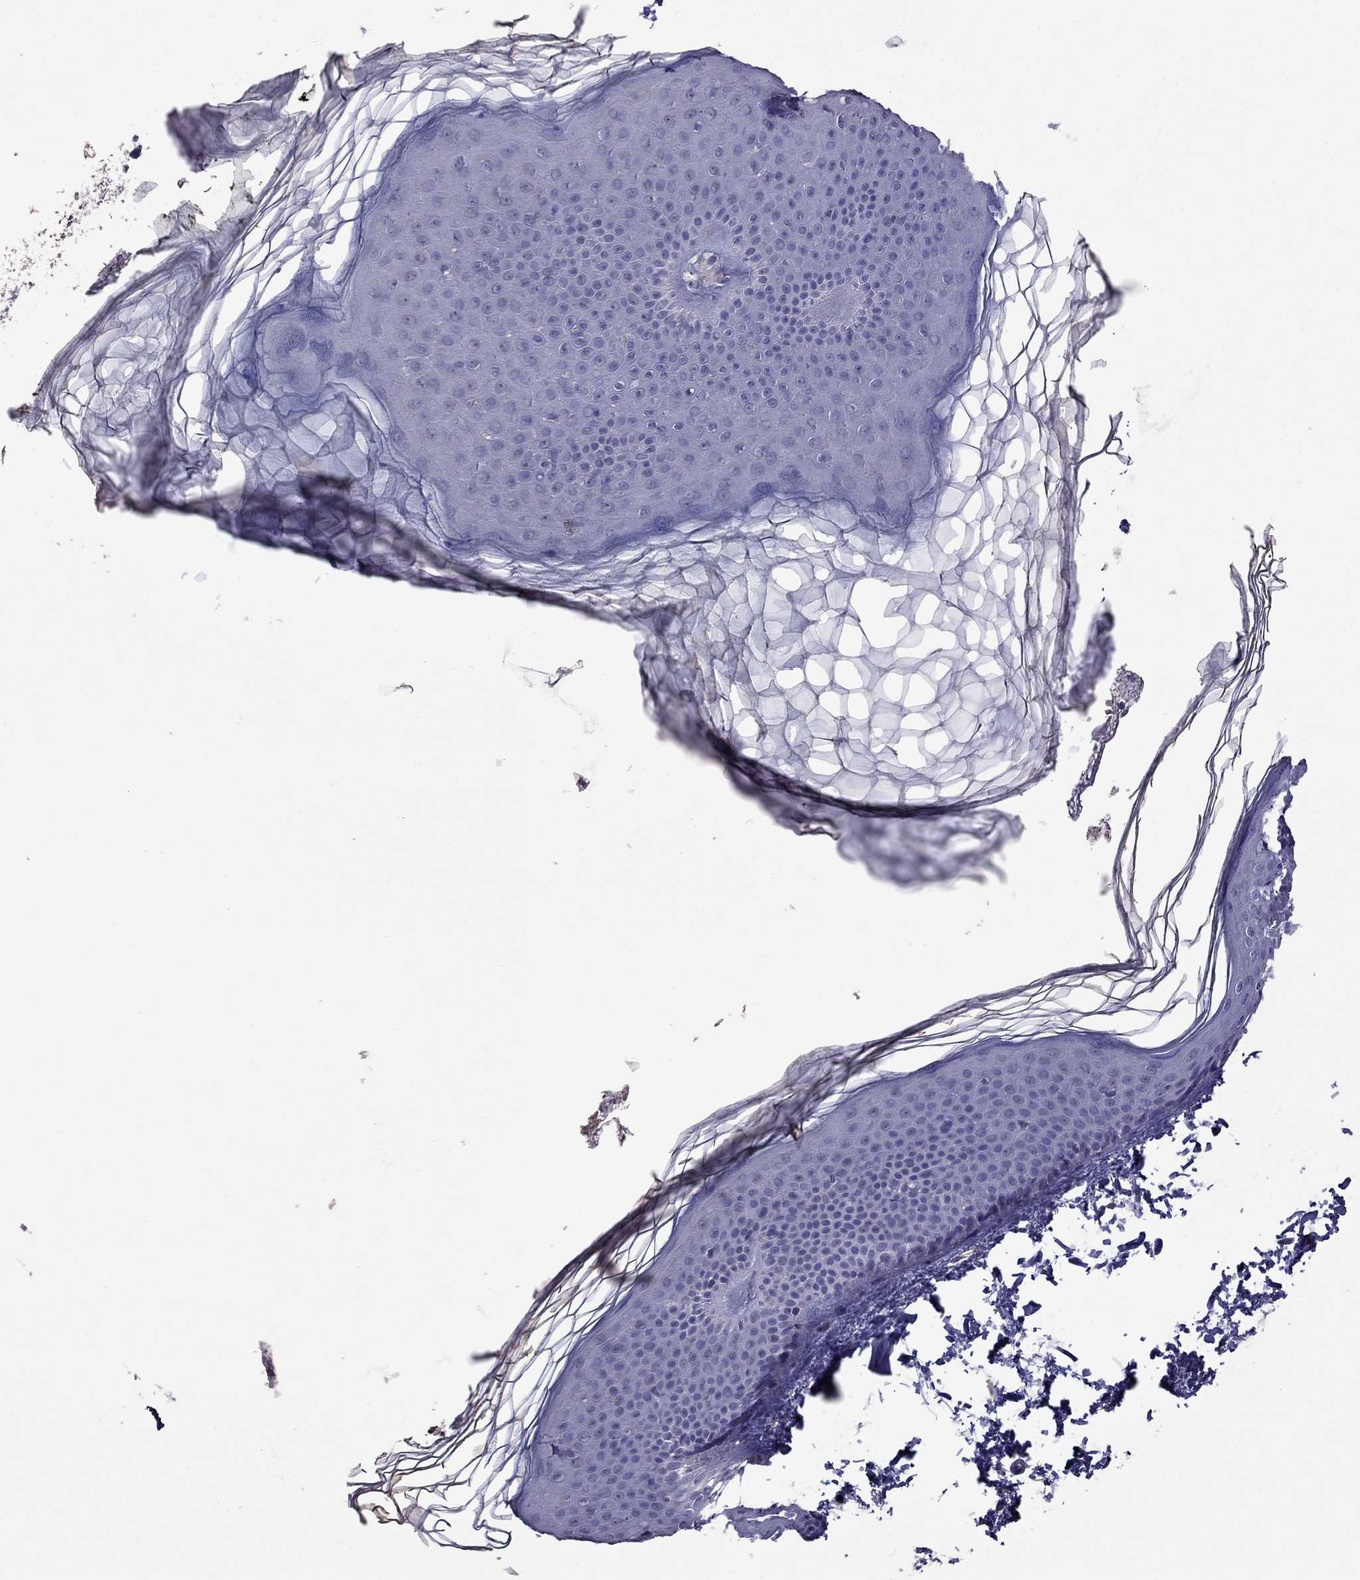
{"staining": {"intensity": "negative", "quantity": "none", "location": "none"}, "tissue": "skin", "cell_type": "Fibroblasts", "image_type": "normal", "snomed": [{"axis": "morphology", "description": "Normal tissue, NOS"}, {"axis": "topography", "description": "Skin"}], "caption": "The IHC photomicrograph has no significant staining in fibroblasts of skin. (DAB (3,3'-diaminobenzidine) immunohistochemistry with hematoxylin counter stain).", "gene": "AK5", "patient": {"sex": "female", "age": 62}}